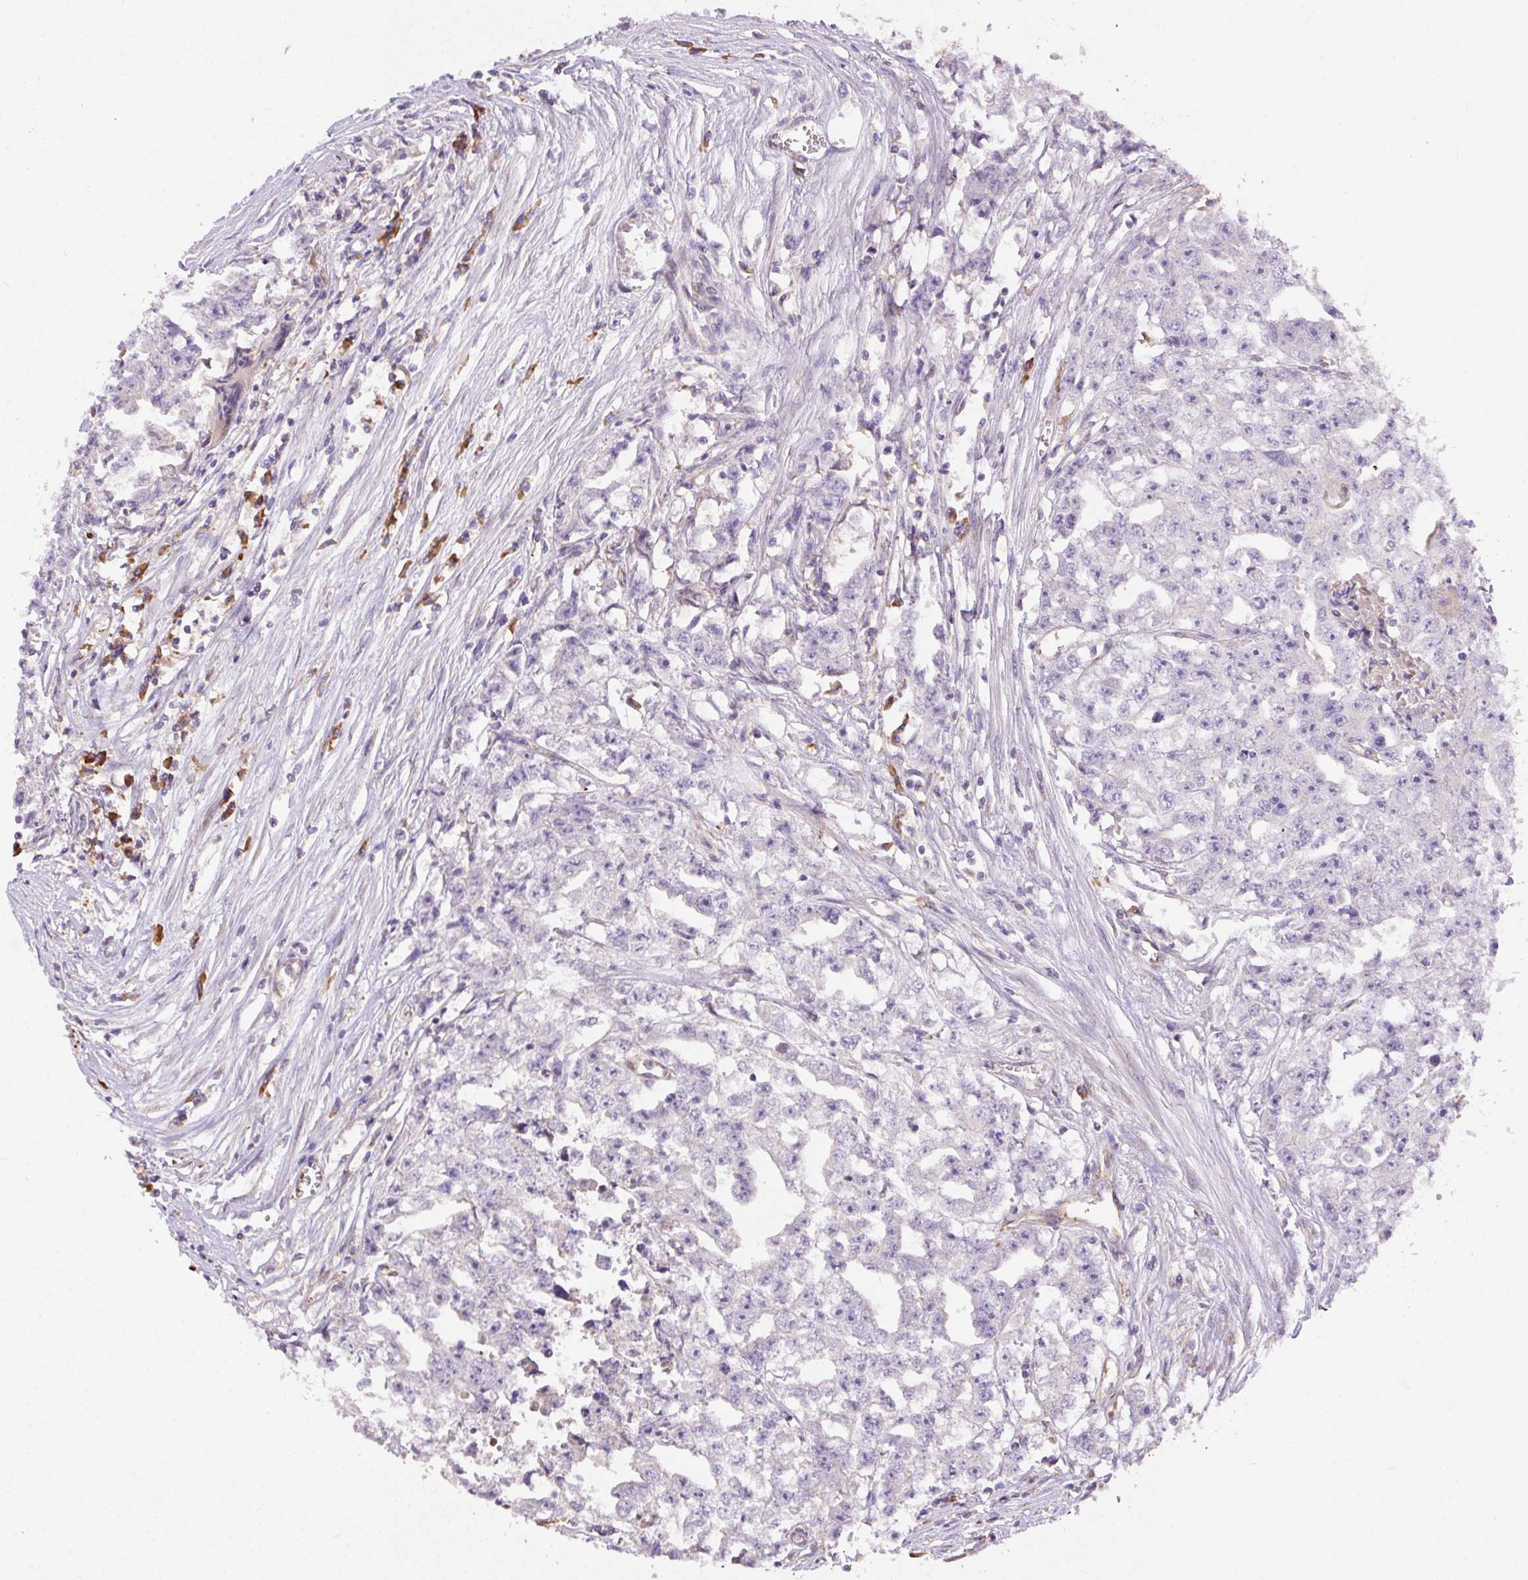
{"staining": {"intensity": "negative", "quantity": "none", "location": "none"}, "tissue": "testis cancer", "cell_type": "Tumor cells", "image_type": "cancer", "snomed": [{"axis": "morphology", "description": "Seminoma, NOS"}, {"axis": "morphology", "description": "Carcinoma, Embryonal, NOS"}, {"axis": "topography", "description": "Testis"}], "caption": "There is no significant positivity in tumor cells of testis cancer (seminoma). (Immunohistochemistry, brightfield microscopy, high magnification).", "gene": "PPME1", "patient": {"sex": "male", "age": 43}}